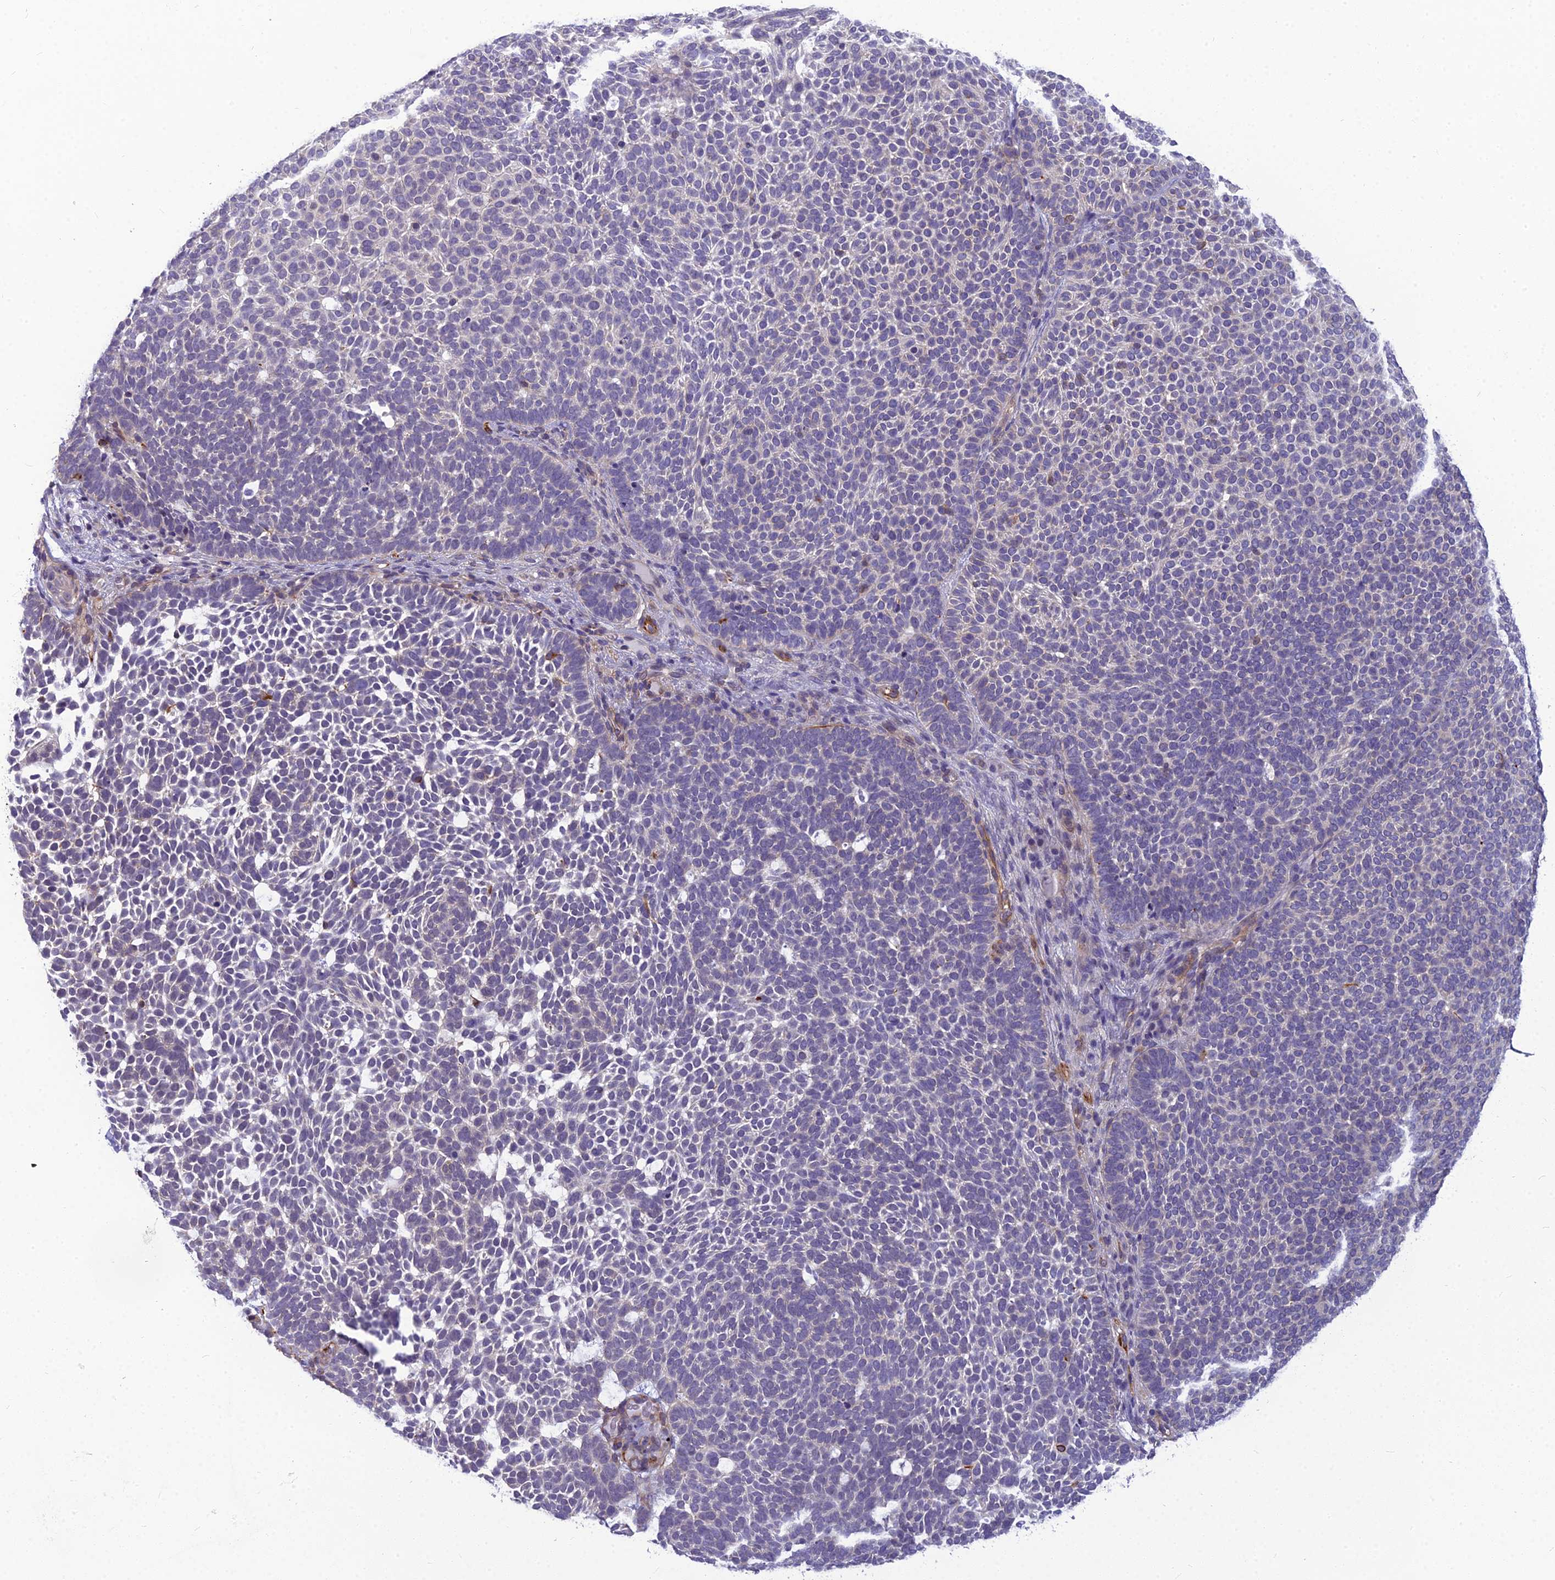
{"staining": {"intensity": "negative", "quantity": "none", "location": "none"}, "tissue": "skin cancer", "cell_type": "Tumor cells", "image_type": "cancer", "snomed": [{"axis": "morphology", "description": "Basal cell carcinoma"}, {"axis": "topography", "description": "Skin"}], "caption": "The IHC micrograph has no significant staining in tumor cells of basal cell carcinoma (skin) tissue. The staining was performed using DAB (3,3'-diaminobenzidine) to visualize the protein expression in brown, while the nuclei were stained in blue with hematoxylin (Magnification: 20x).", "gene": "RGL3", "patient": {"sex": "female", "age": 77}}